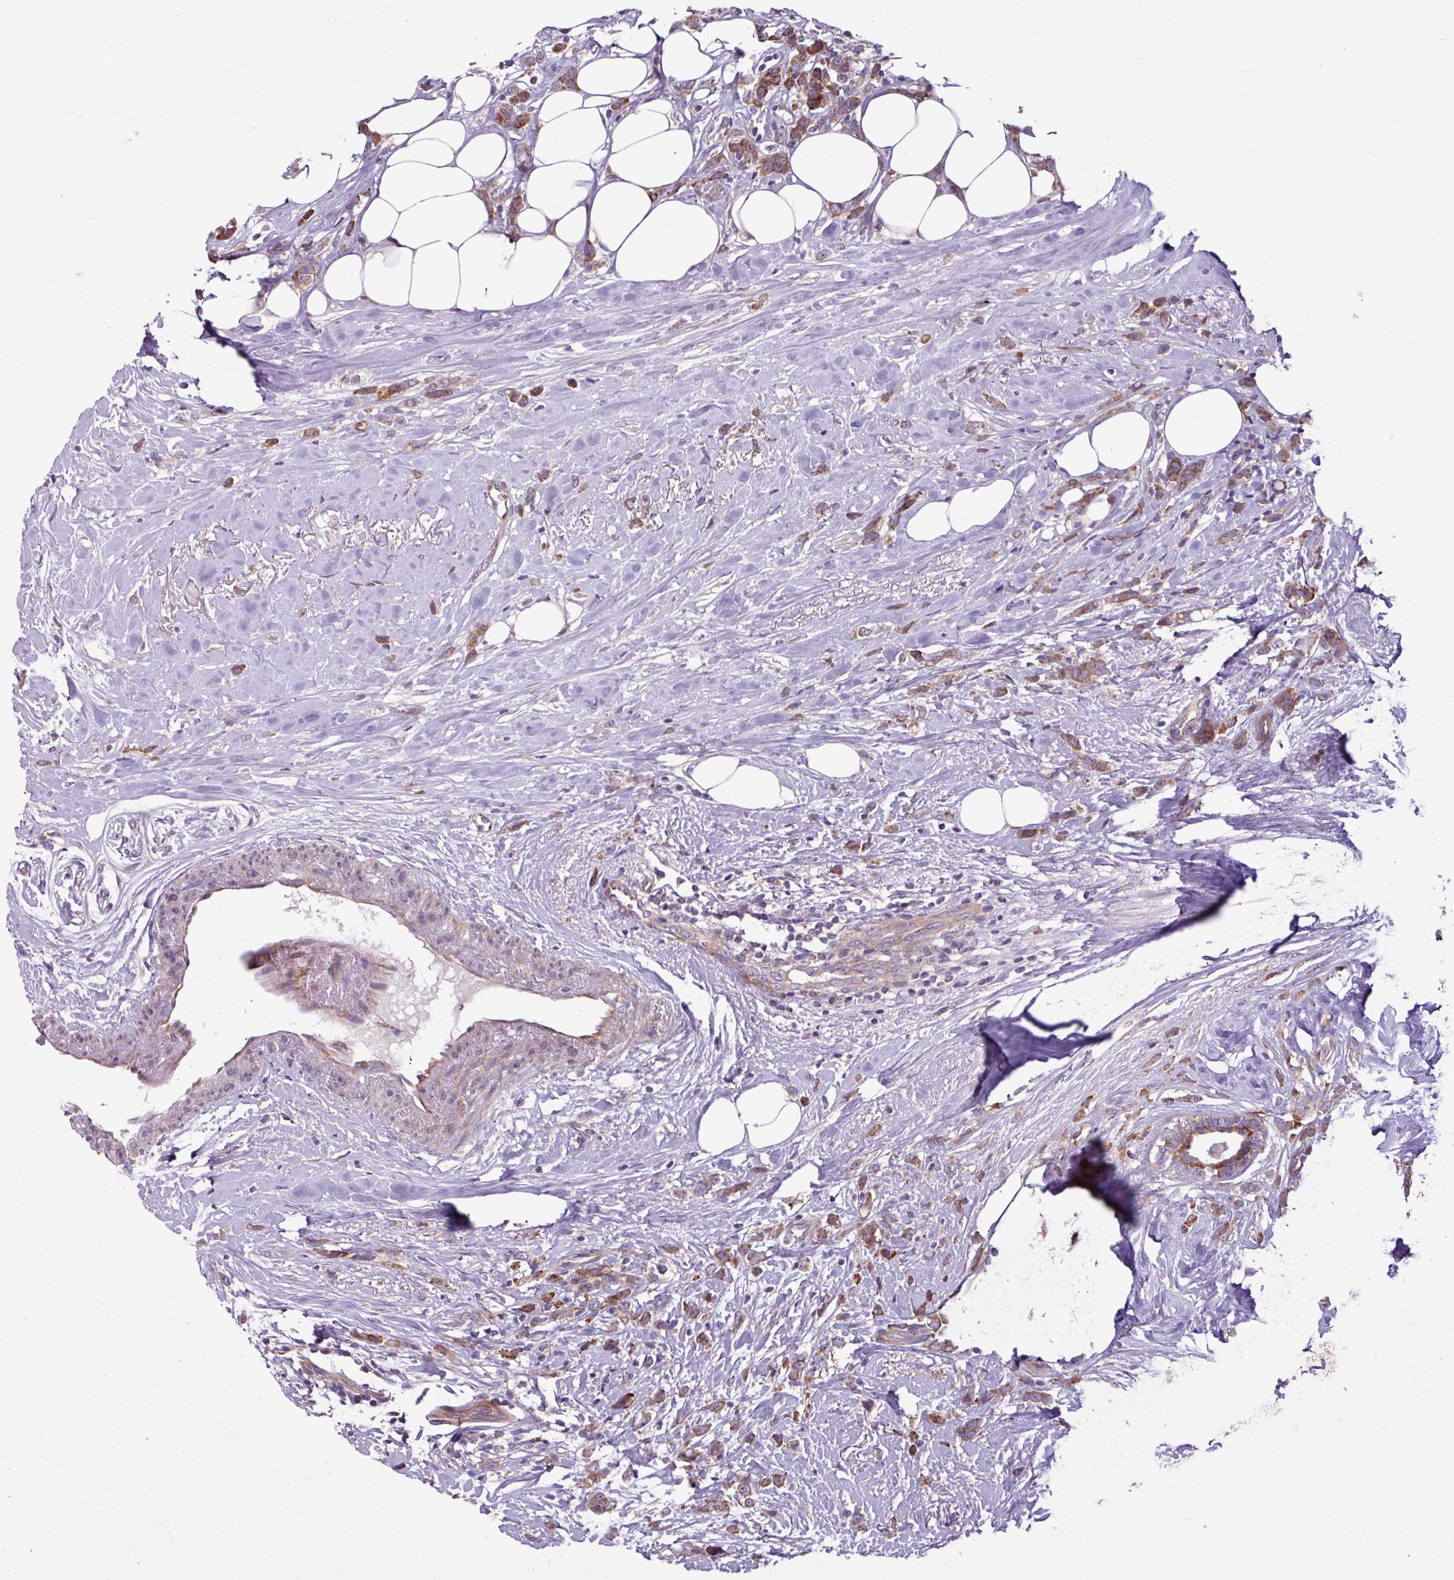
{"staining": {"intensity": "moderate", "quantity": ">75%", "location": "cytoplasmic/membranous"}, "tissue": "breast cancer", "cell_type": "Tumor cells", "image_type": "cancer", "snomed": [{"axis": "morphology", "description": "Duct carcinoma"}, {"axis": "topography", "description": "Breast"}], "caption": "Immunohistochemistry (IHC) histopathology image of human infiltrating ductal carcinoma (breast) stained for a protein (brown), which shows medium levels of moderate cytoplasmic/membranous positivity in about >75% of tumor cells.", "gene": "MROH2A", "patient": {"sex": "female", "age": 80}}